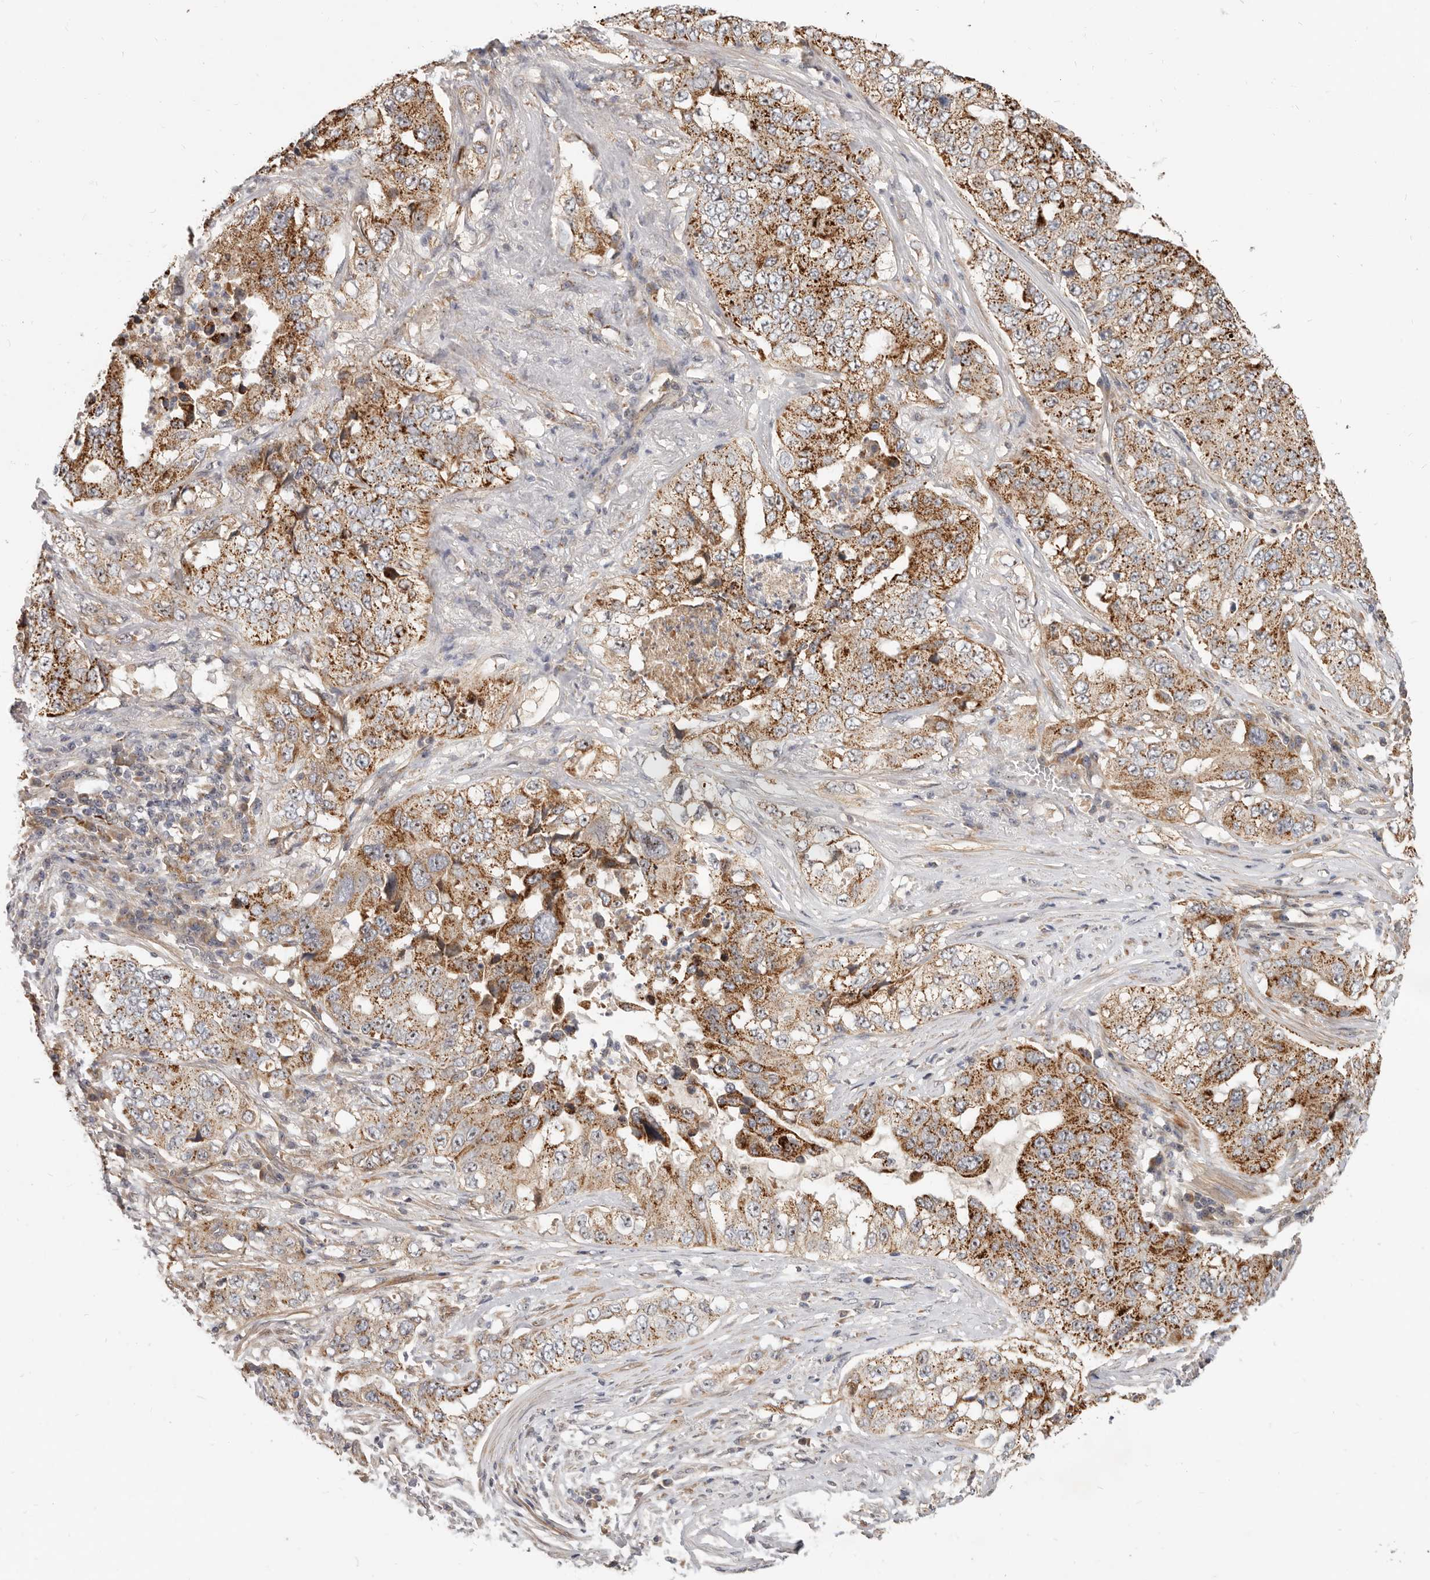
{"staining": {"intensity": "moderate", "quantity": ">75%", "location": "cytoplasmic/membranous"}, "tissue": "lung cancer", "cell_type": "Tumor cells", "image_type": "cancer", "snomed": [{"axis": "morphology", "description": "Adenocarcinoma, NOS"}, {"axis": "topography", "description": "Lung"}], "caption": "IHC photomicrograph of neoplastic tissue: lung cancer (adenocarcinoma) stained using immunohistochemistry shows medium levels of moderate protein expression localized specifically in the cytoplasmic/membranous of tumor cells, appearing as a cytoplasmic/membranous brown color.", "gene": "MICALL2", "patient": {"sex": "female", "age": 51}}